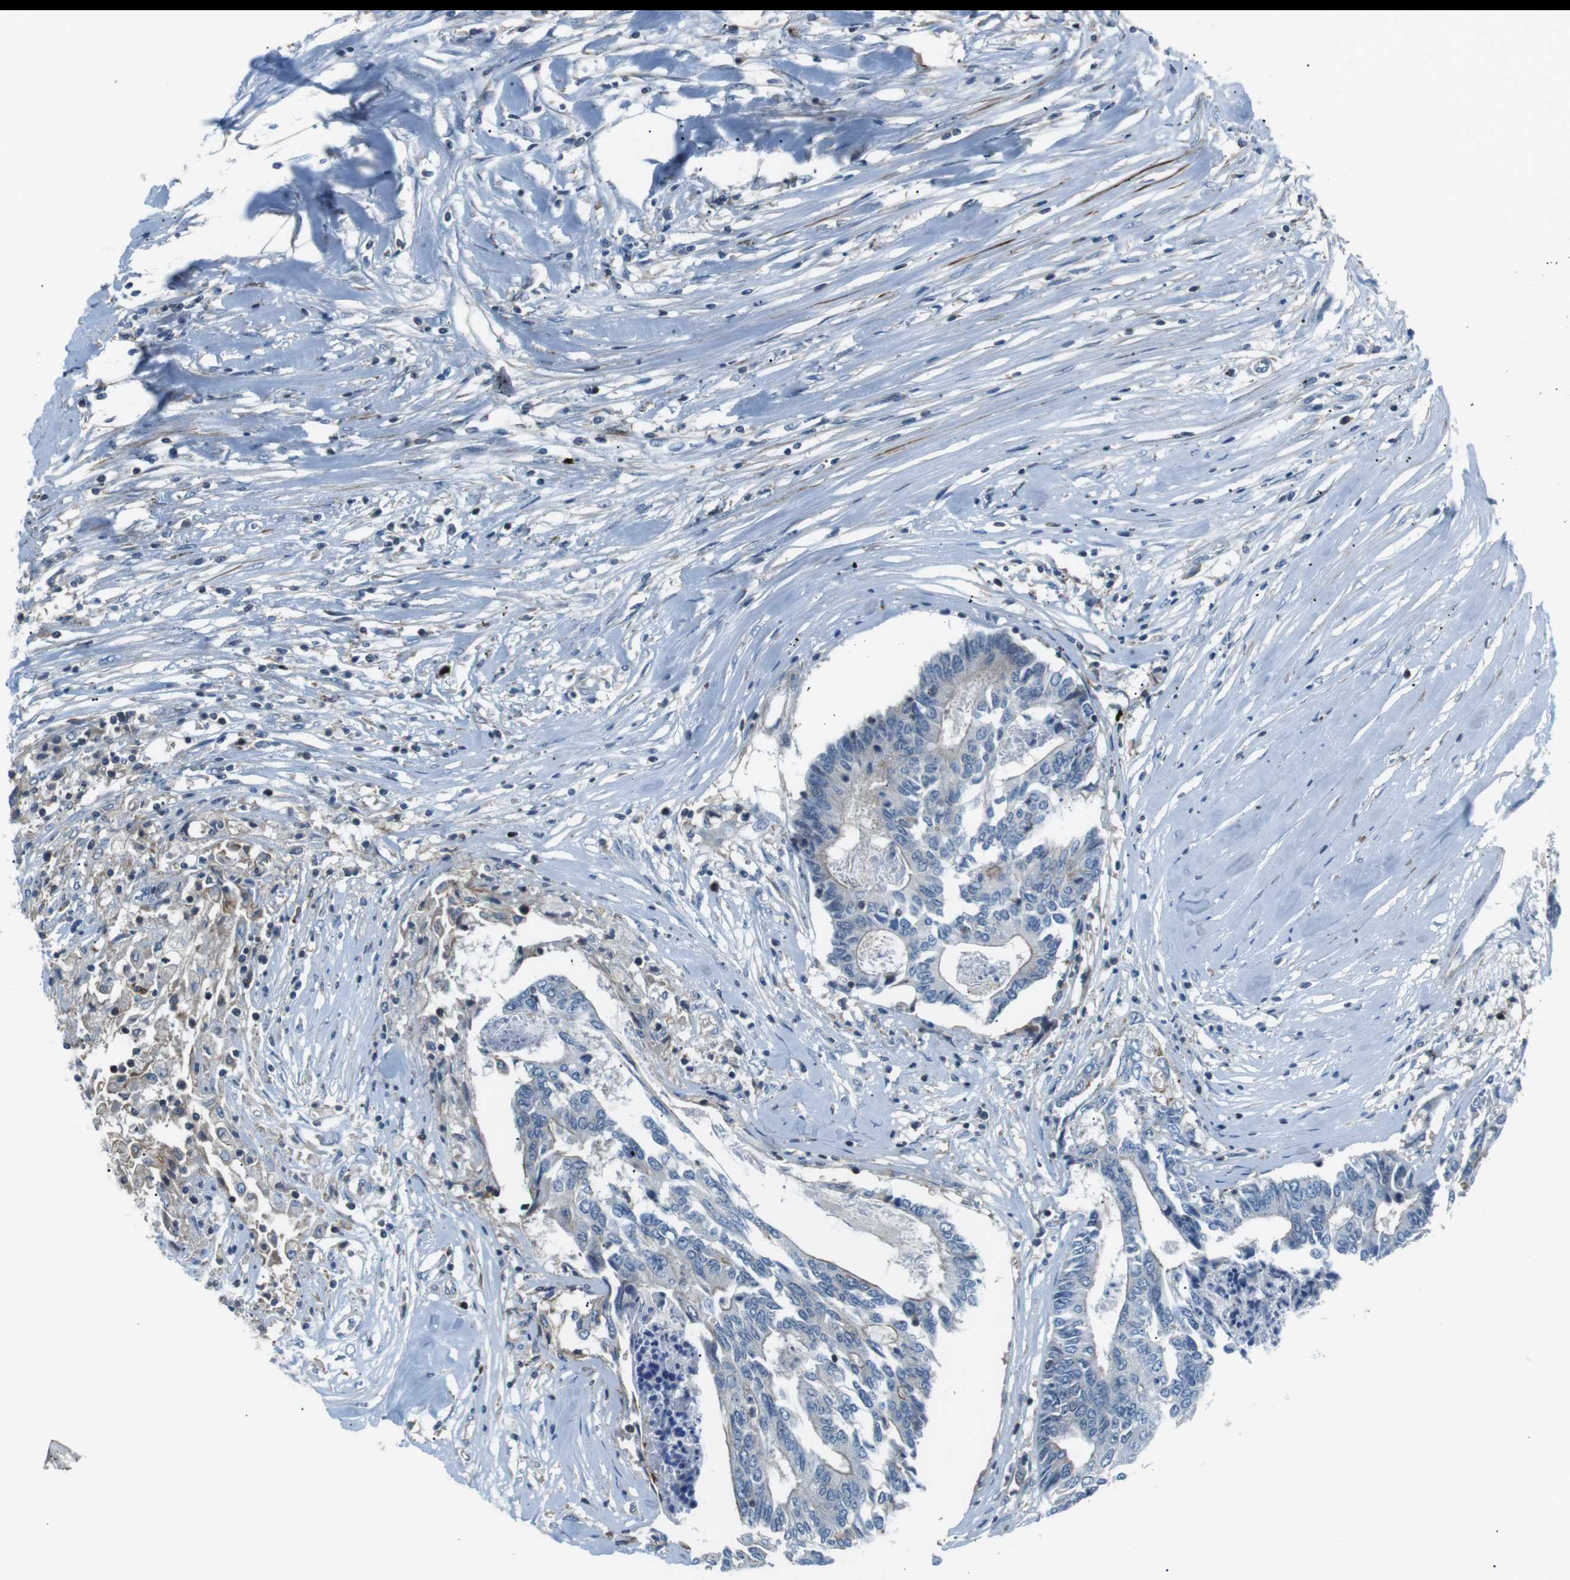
{"staining": {"intensity": "negative", "quantity": "none", "location": "none"}, "tissue": "colorectal cancer", "cell_type": "Tumor cells", "image_type": "cancer", "snomed": [{"axis": "morphology", "description": "Adenocarcinoma, NOS"}, {"axis": "topography", "description": "Rectum"}], "caption": "The immunohistochemistry image has no significant staining in tumor cells of colorectal adenocarcinoma tissue.", "gene": "ARVCF", "patient": {"sex": "male", "age": 63}}